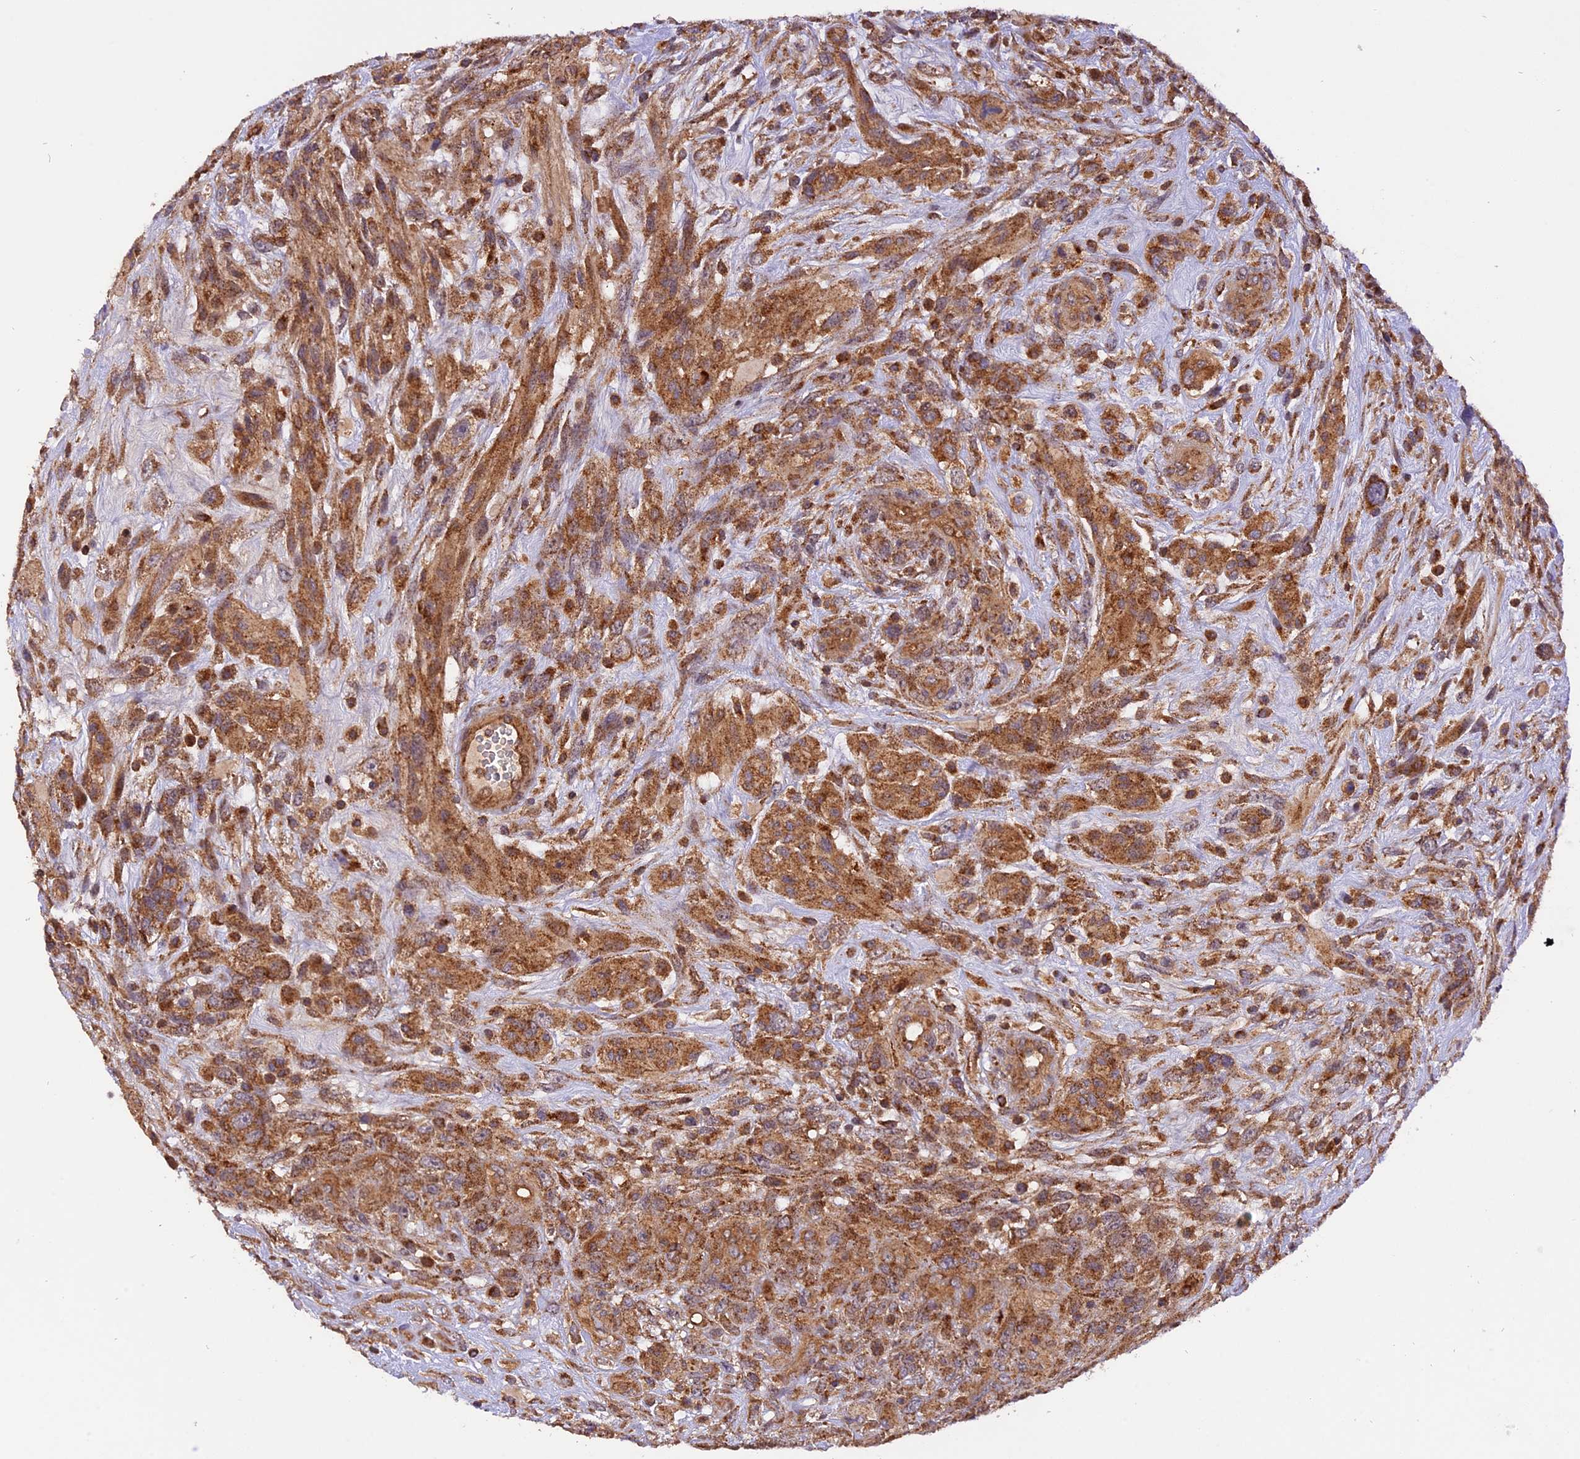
{"staining": {"intensity": "moderate", "quantity": ">75%", "location": "cytoplasmic/membranous"}, "tissue": "glioma", "cell_type": "Tumor cells", "image_type": "cancer", "snomed": [{"axis": "morphology", "description": "Glioma, malignant, High grade"}, {"axis": "topography", "description": "Brain"}], "caption": "Protein expression analysis of human glioma reveals moderate cytoplasmic/membranous positivity in about >75% of tumor cells.", "gene": "PEX3", "patient": {"sex": "male", "age": 61}}